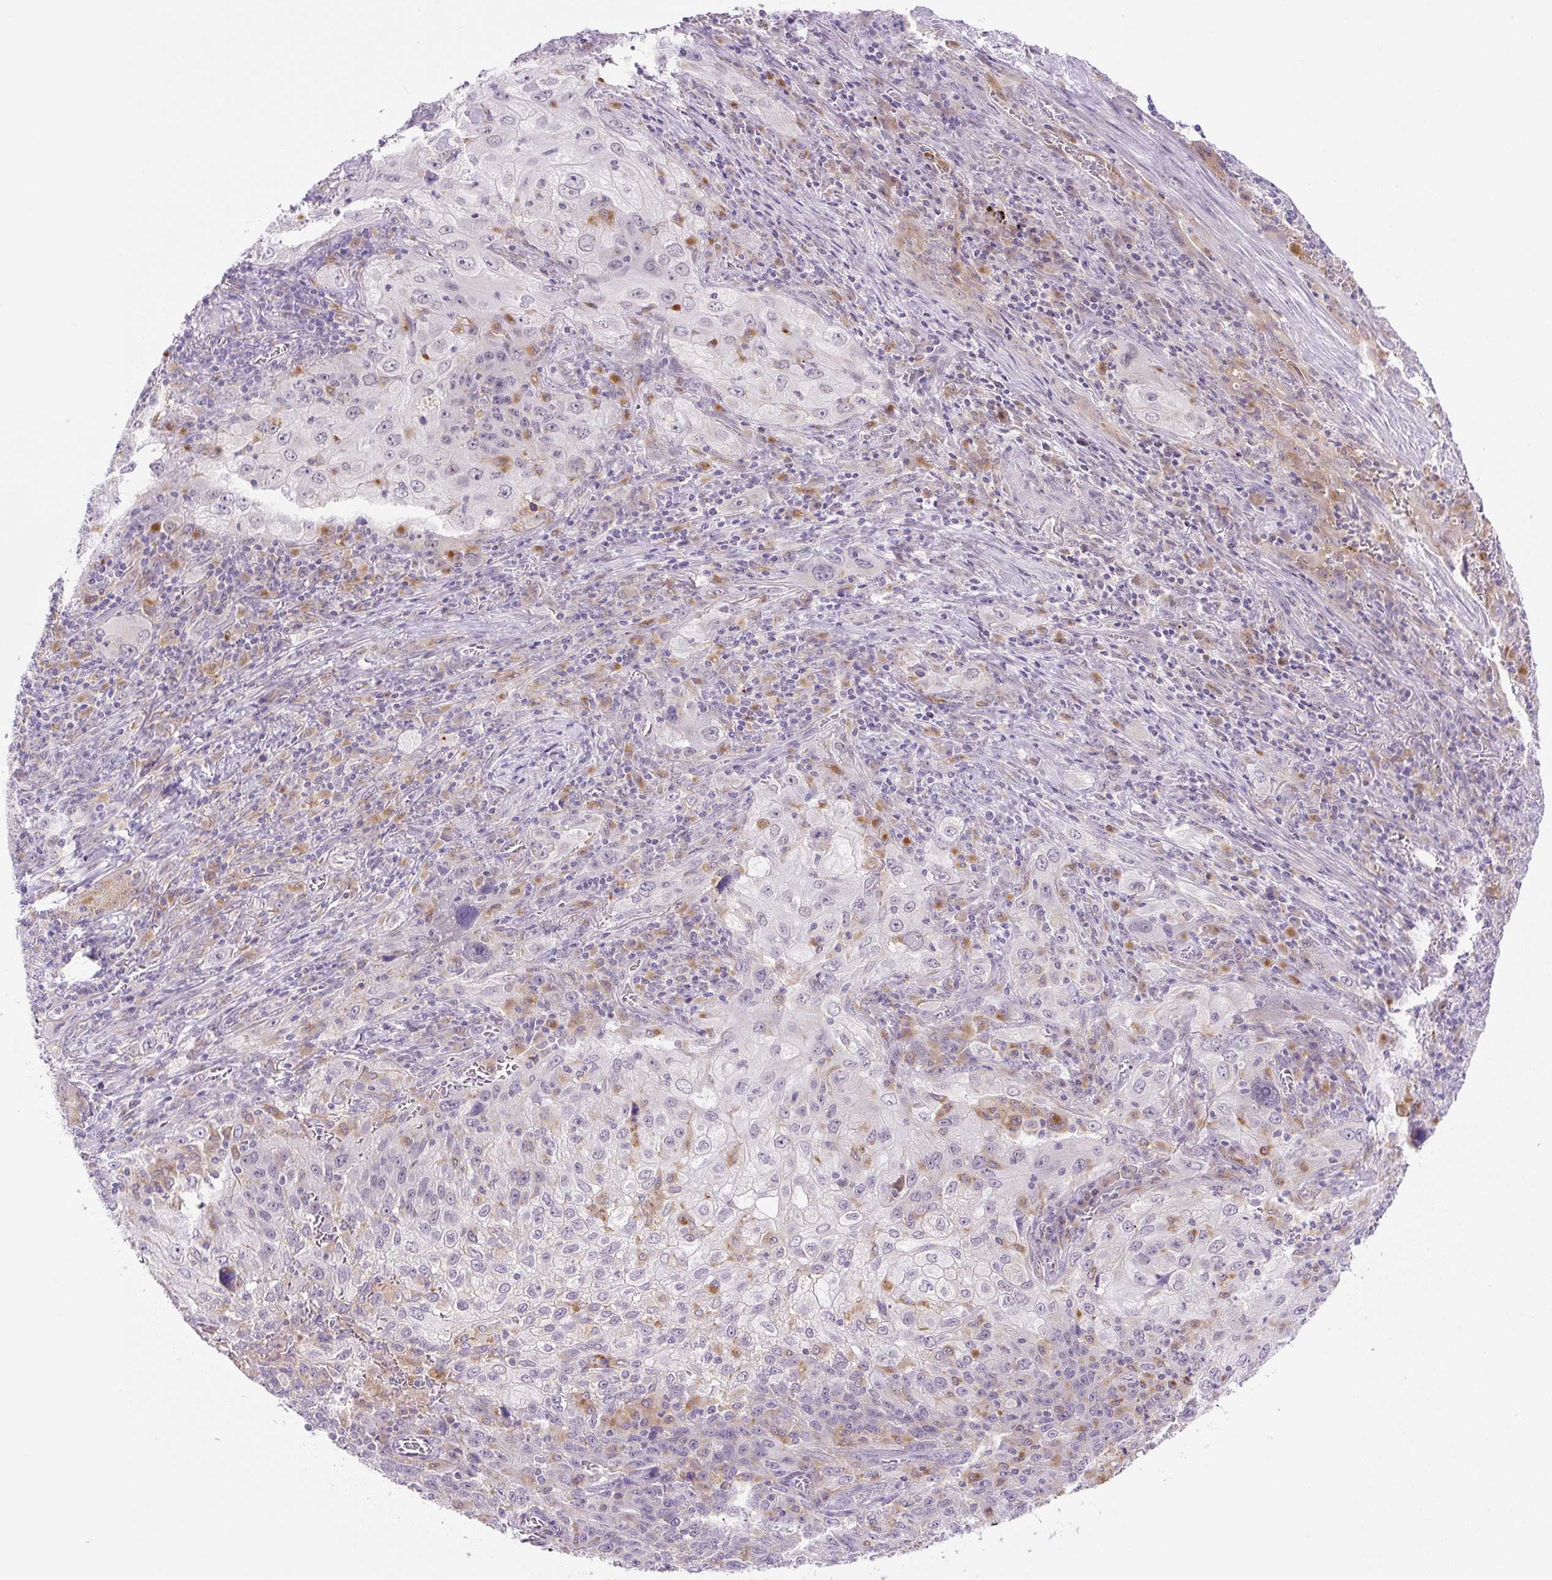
{"staining": {"intensity": "negative", "quantity": "none", "location": "none"}, "tissue": "lung cancer", "cell_type": "Tumor cells", "image_type": "cancer", "snomed": [{"axis": "morphology", "description": "Squamous cell carcinoma, NOS"}, {"axis": "topography", "description": "Lung"}], "caption": "Lung cancer was stained to show a protein in brown. There is no significant staining in tumor cells.", "gene": "CEBPZOS", "patient": {"sex": "female", "age": 69}}